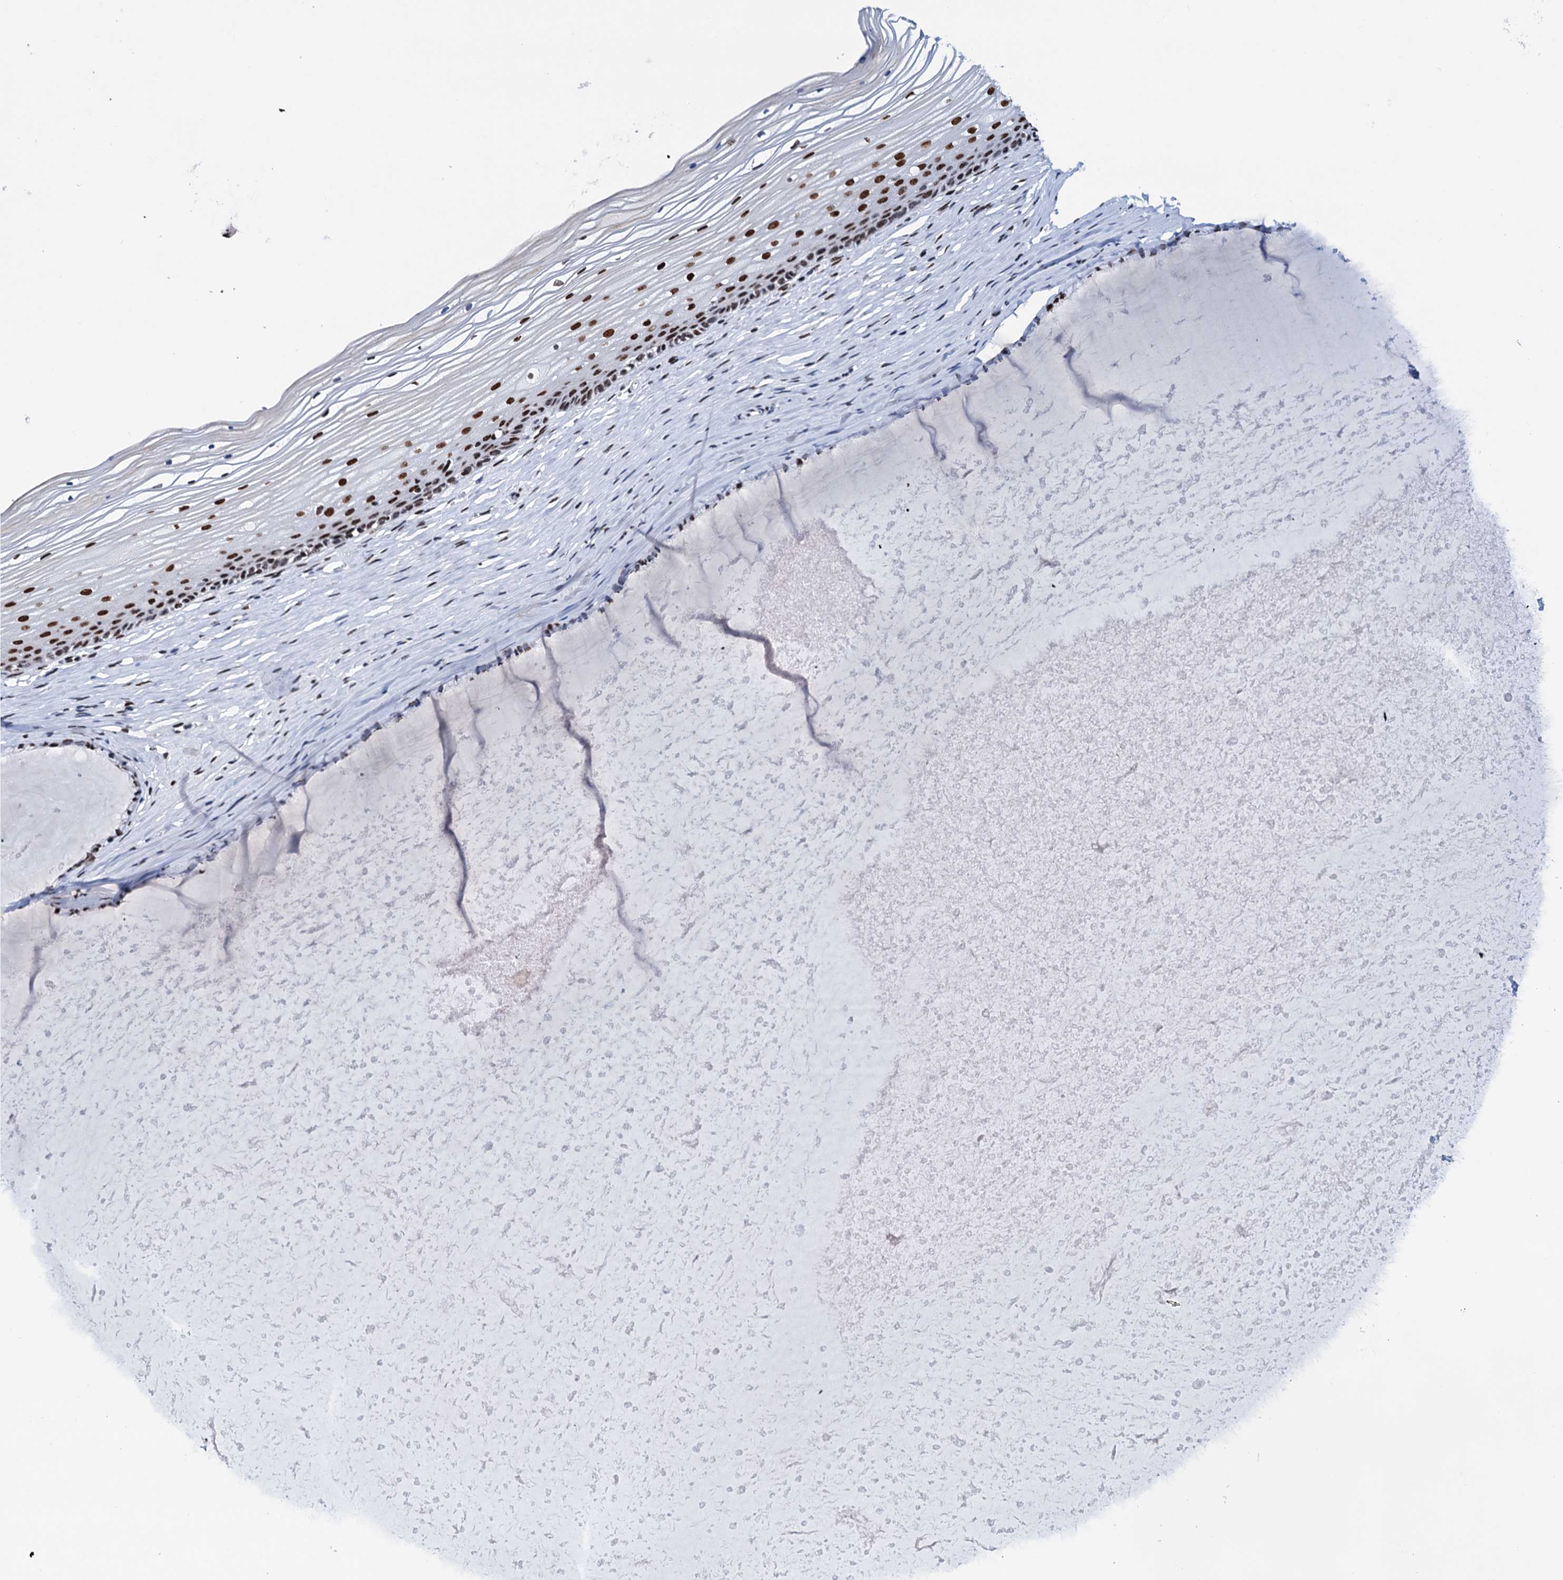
{"staining": {"intensity": "strong", "quantity": ">75%", "location": "nuclear"}, "tissue": "vagina", "cell_type": "Squamous epithelial cells", "image_type": "normal", "snomed": [{"axis": "morphology", "description": "Normal tissue, NOS"}, {"axis": "topography", "description": "Vagina"}, {"axis": "topography", "description": "Cervix"}], "caption": "Protein analysis of normal vagina reveals strong nuclear staining in about >75% of squamous epithelial cells.", "gene": "SLTM", "patient": {"sex": "female", "age": 40}}